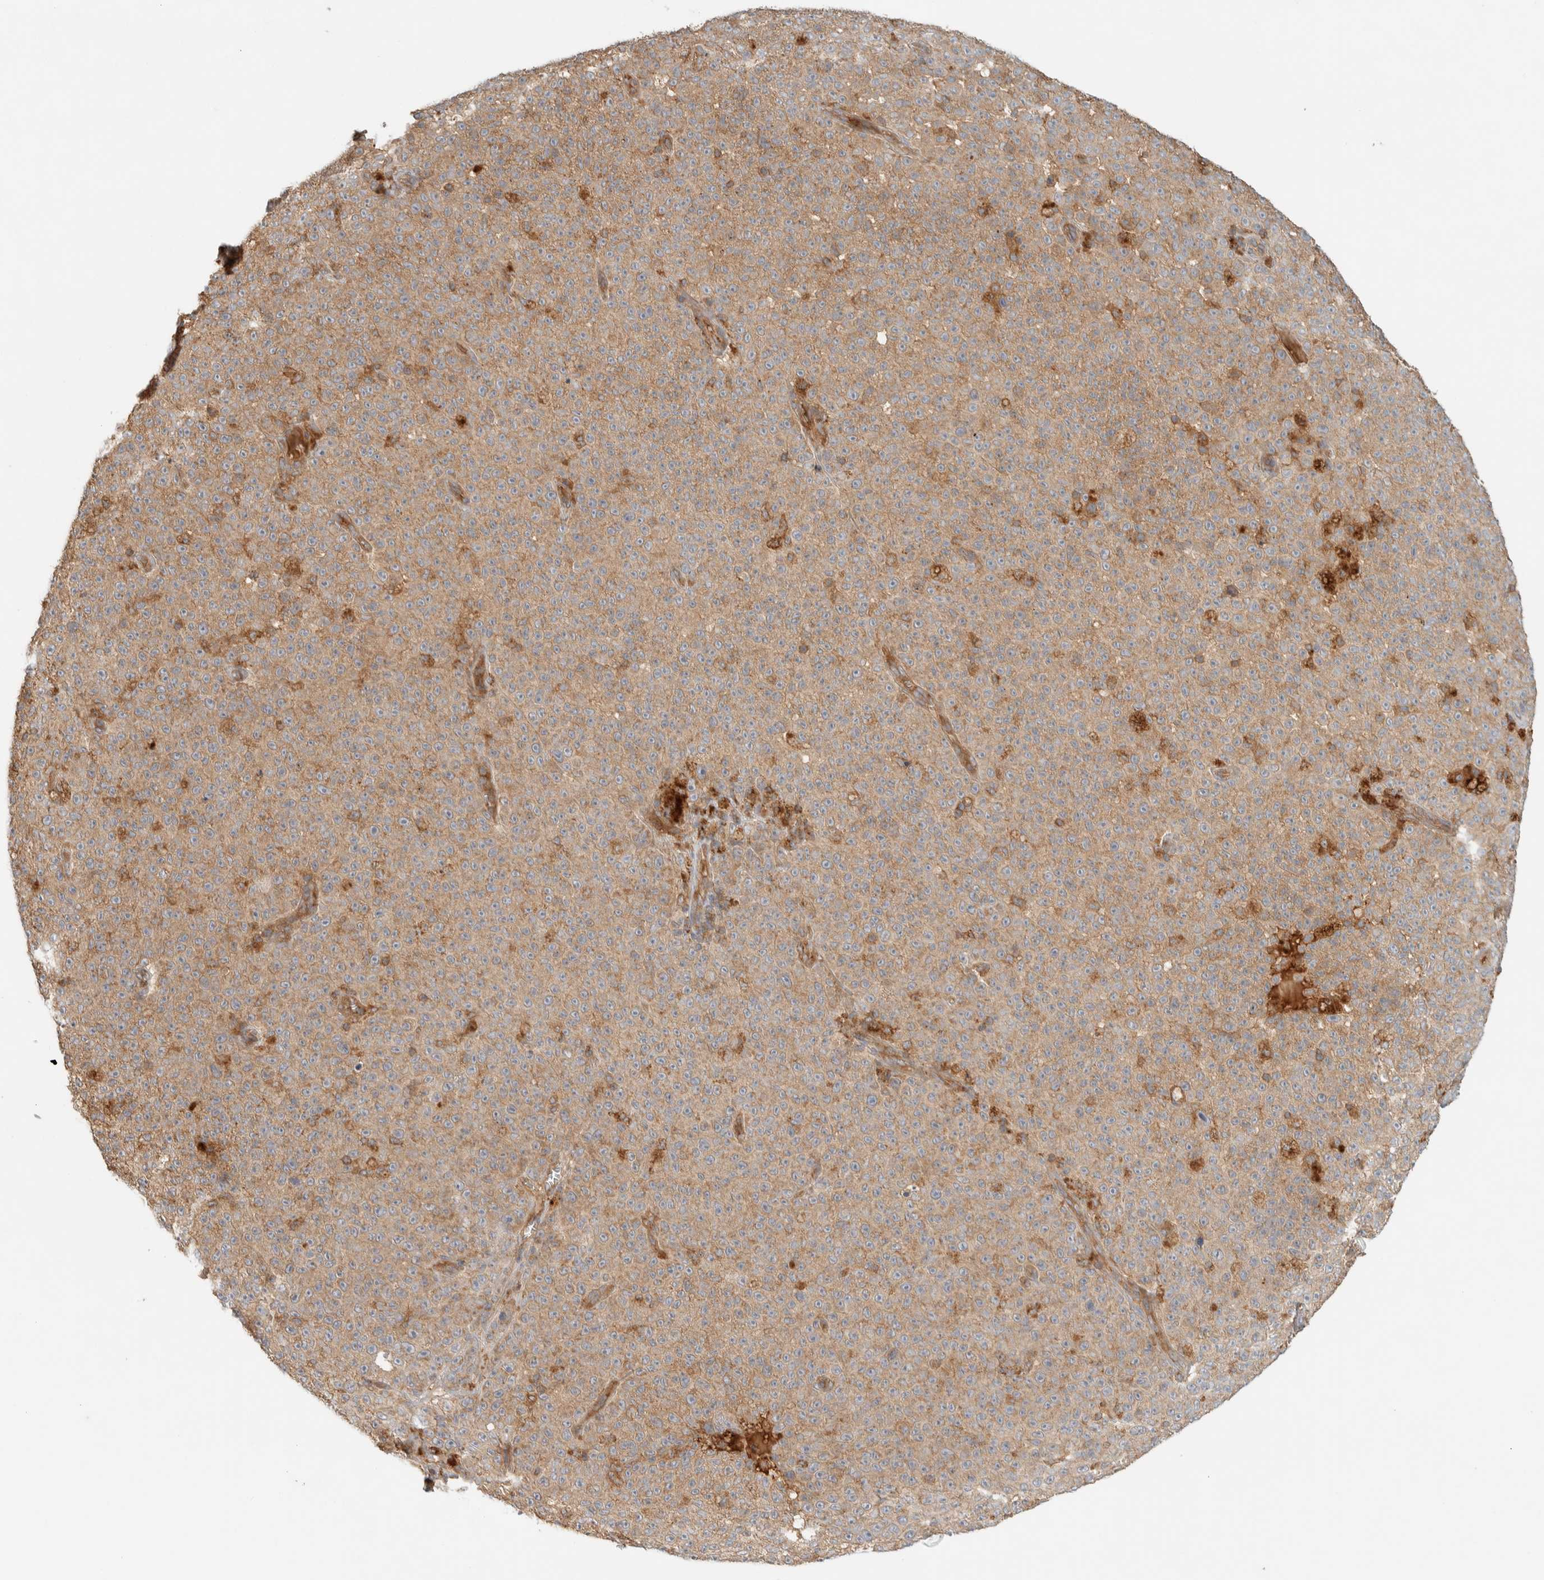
{"staining": {"intensity": "moderate", "quantity": ">75%", "location": "cytoplasmic/membranous"}, "tissue": "melanoma", "cell_type": "Tumor cells", "image_type": "cancer", "snomed": [{"axis": "morphology", "description": "Malignant melanoma, NOS"}, {"axis": "topography", "description": "Skin"}], "caption": "An immunohistochemistry photomicrograph of neoplastic tissue is shown. Protein staining in brown highlights moderate cytoplasmic/membranous positivity in melanoma within tumor cells.", "gene": "FAM167A", "patient": {"sex": "female", "age": 82}}